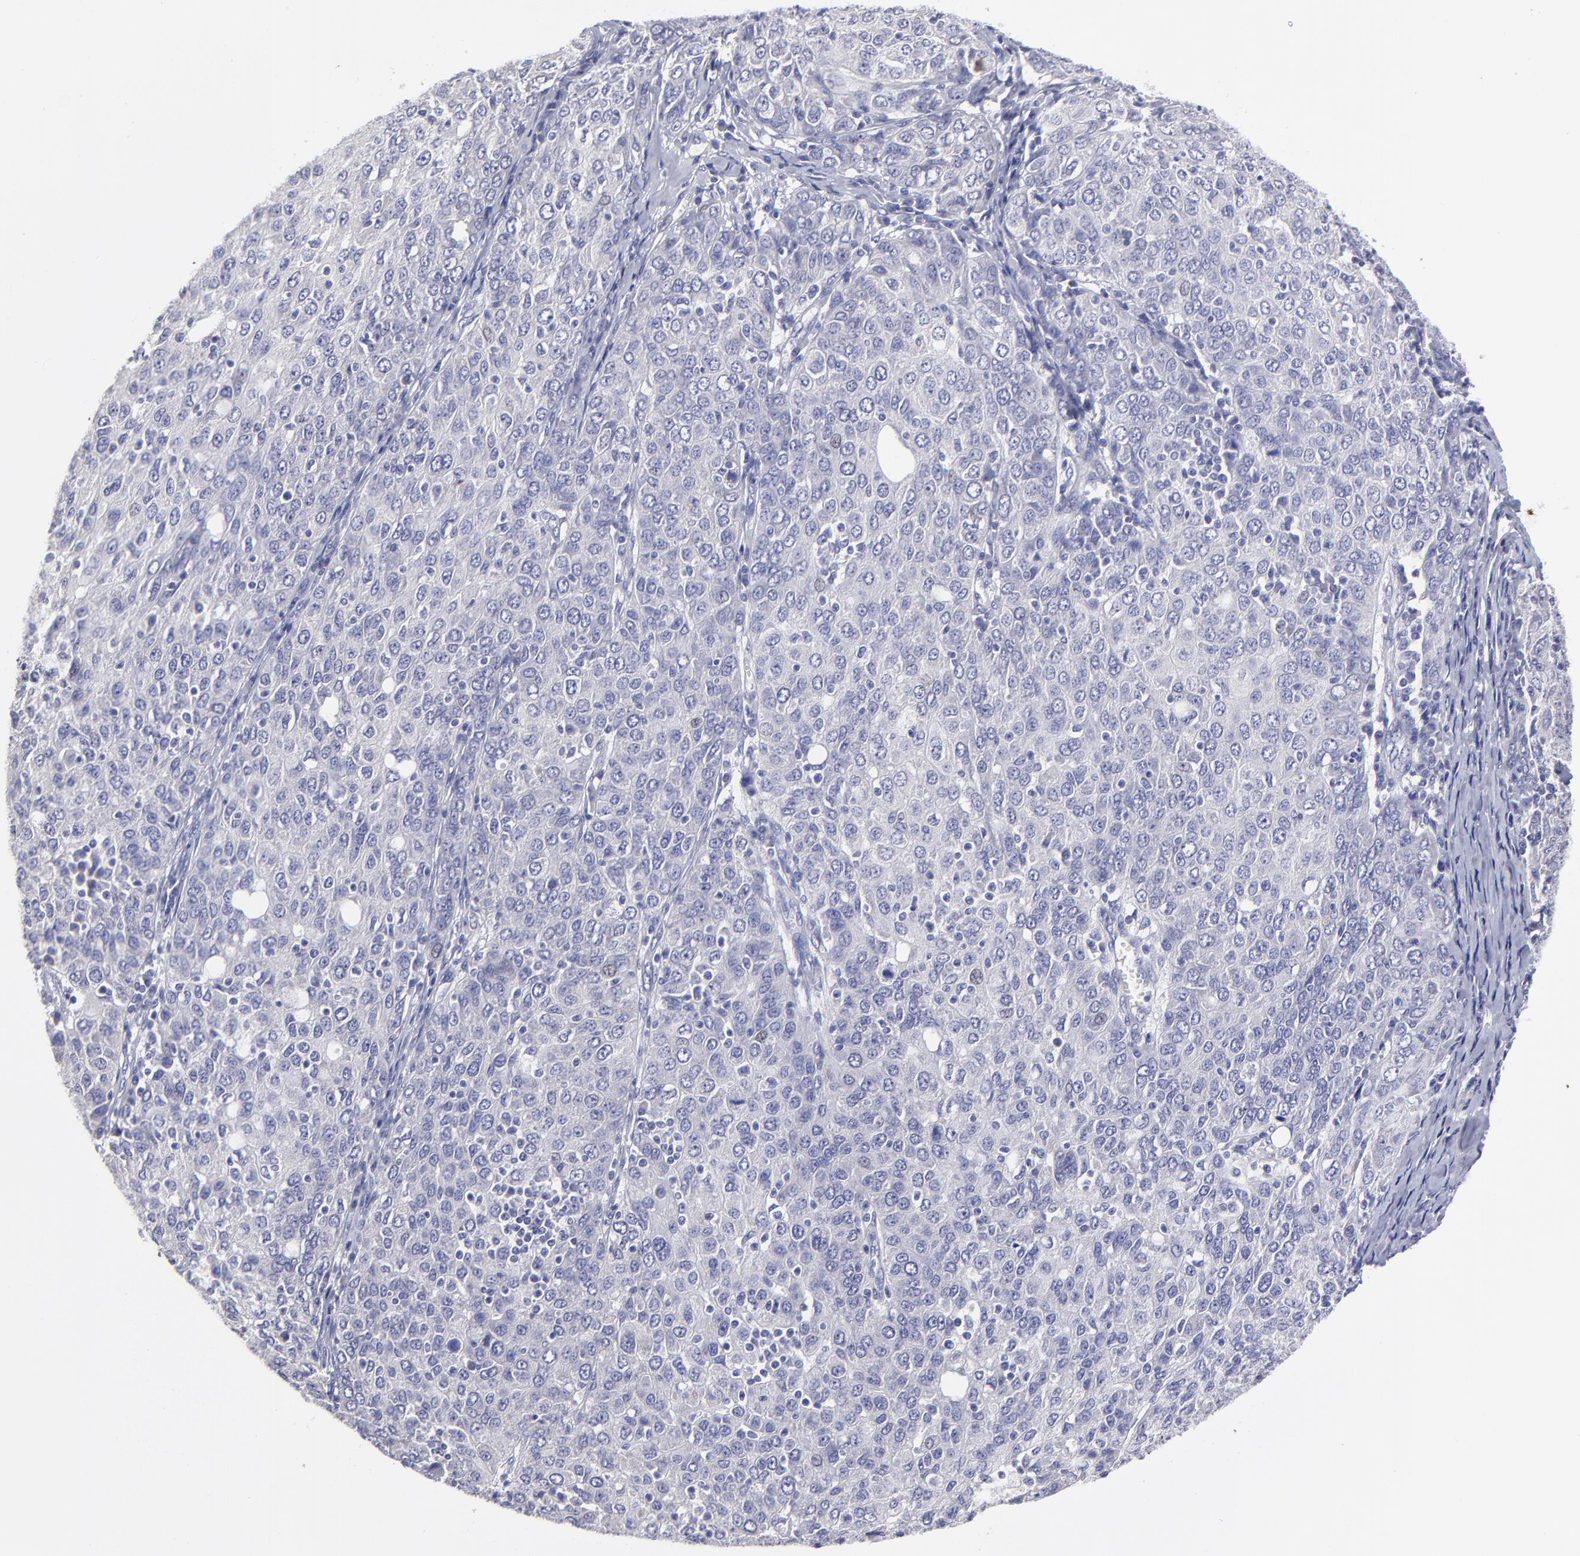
{"staining": {"intensity": "negative", "quantity": "none", "location": "none"}, "tissue": "ovarian cancer", "cell_type": "Tumor cells", "image_type": "cancer", "snomed": [{"axis": "morphology", "description": "Carcinoma, endometroid"}, {"axis": "topography", "description": "Ovary"}], "caption": "Photomicrograph shows no significant protein positivity in tumor cells of endometroid carcinoma (ovarian).", "gene": "BTG2", "patient": {"sex": "female", "age": 50}}